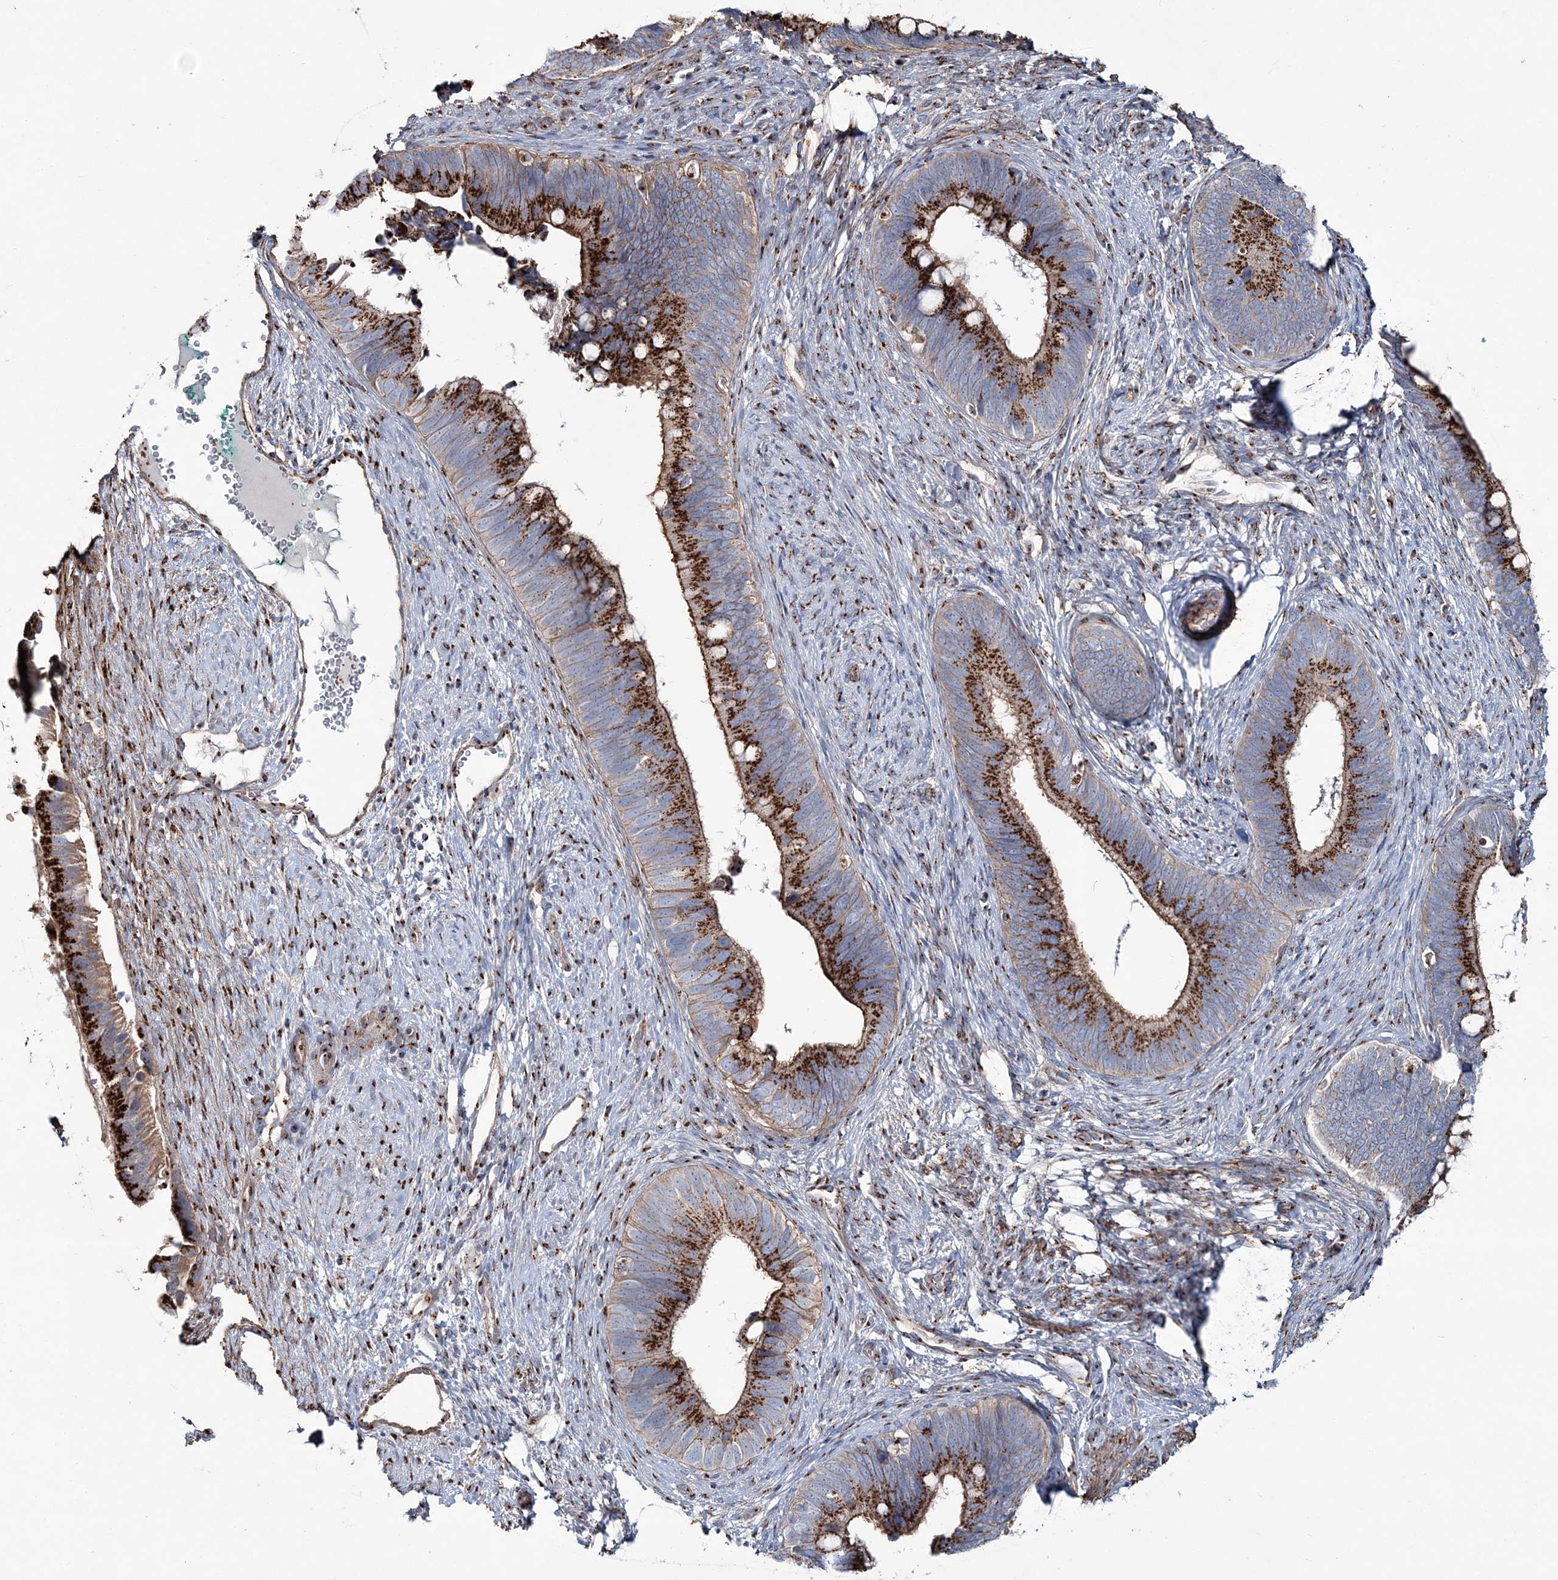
{"staining": {"intensity": "strong", "quantity": ">75%", "location": "cytoplasmic/membranous"}, "tissue": "cervical cancer", "cell_type": "Tumor cells", "image_type": "cancer", "snomed": [{"axis": "morphology", "description": "Adenocarcinoma, NOS"}, {"axis": "topography", "description": "Cervix"}], "caption": "The image demonstrates immunohistochemical staining of cervical adenocarcinoma. There is strong cytoplasmic/membranous positivity is identified in about >75% of tumor cells. (DAB (3,3'-diaminobenzidine) = brown stain, brightfield microscopy at high magnification).", "gene": "MAN1A2", "patient": {"sex": "female", "age": 42}}